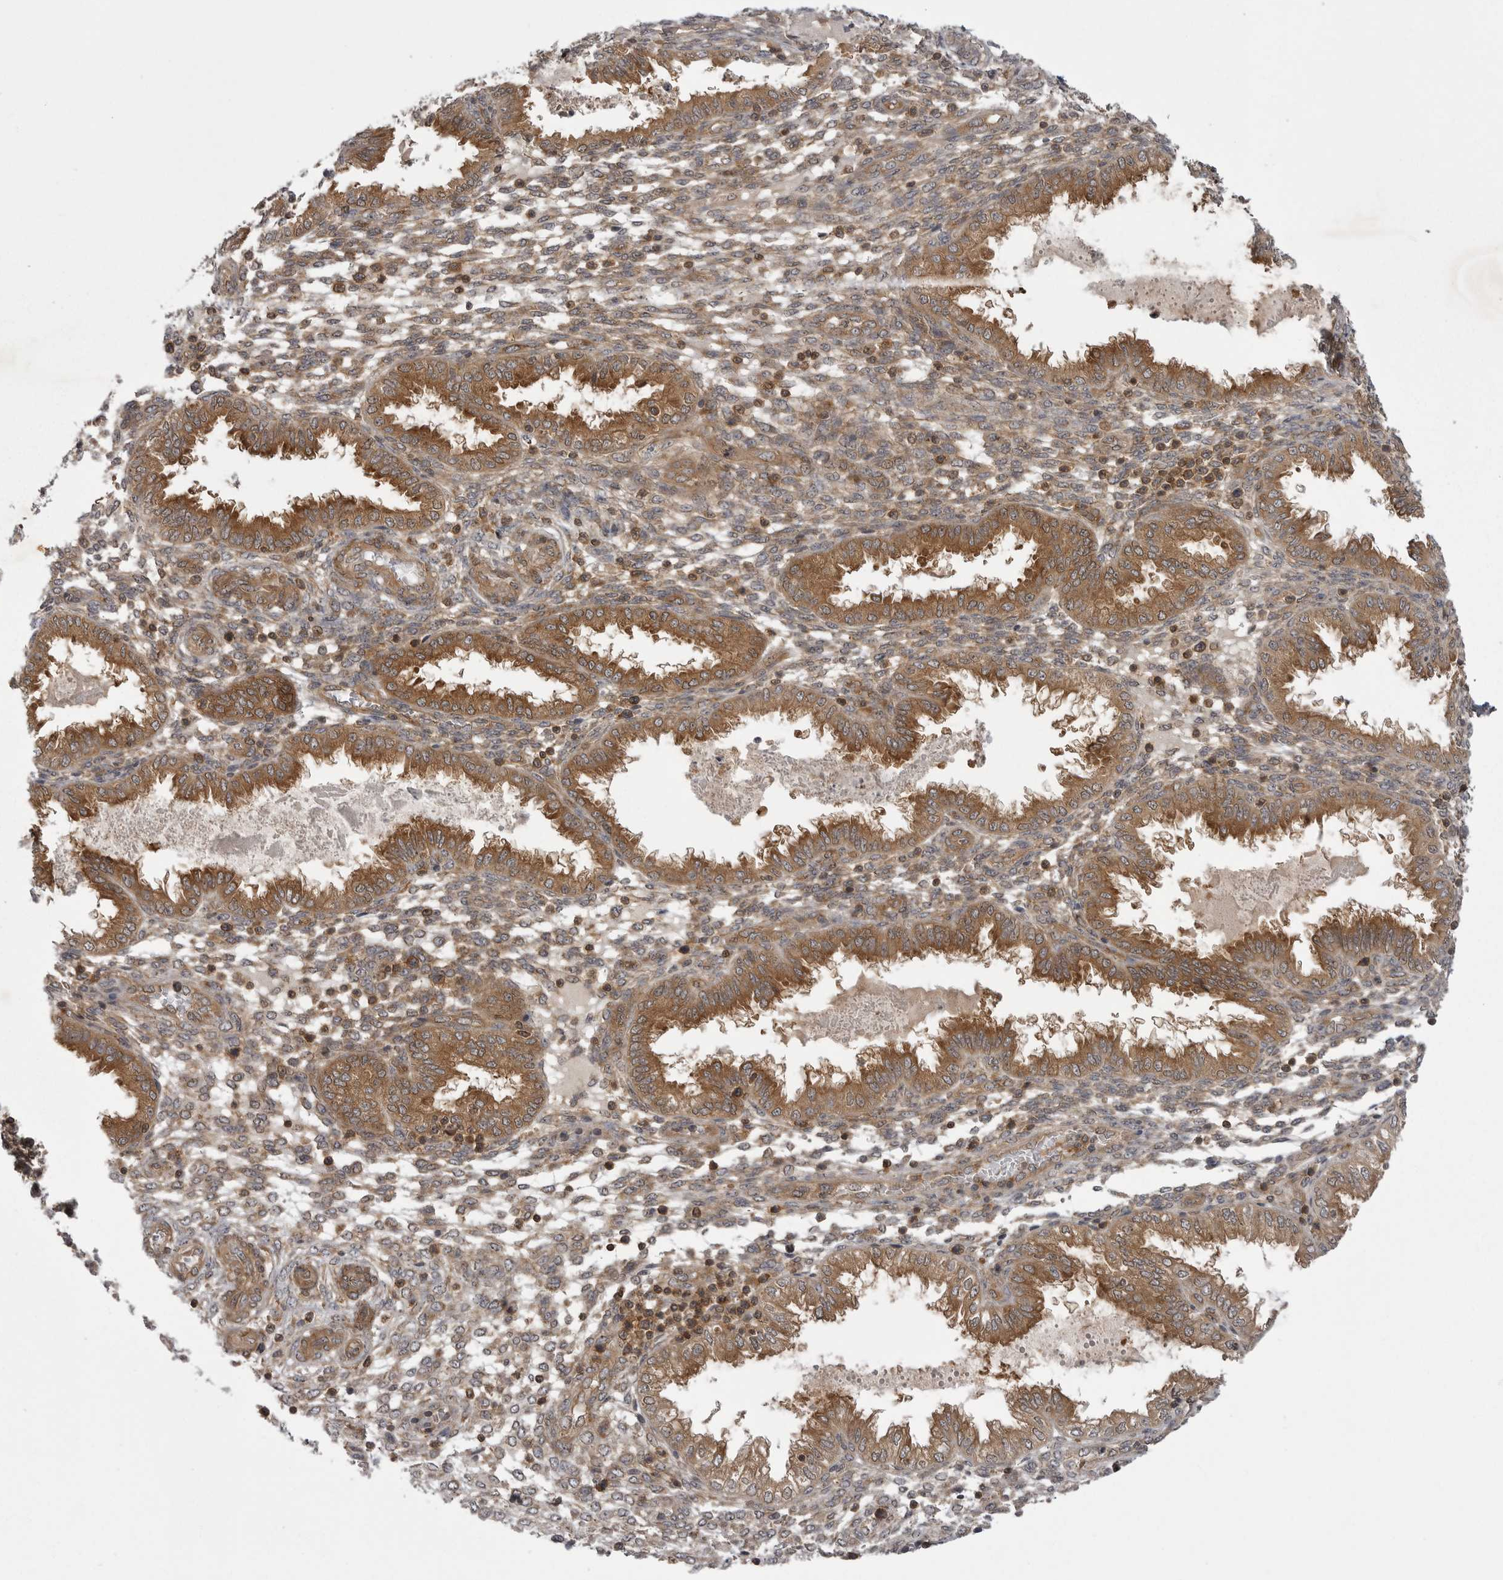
{"staining": {"intensity": "moderate", "quantity": ">75%", "location": "cytoplasmic/membranous"}, "tissue": "endometrium", "cell_type": "Cells in endometrial stroma", "image_type": "normal", "snomed": [{"axis": "morphology", "description": "Normal tissue, NOS"}, {"axis": "topography", "description": "Endometrium"}], "caption": "High-magnification brightfield microscopy of normal endometrium stained with DAB (3,3'-diaminobenzidine) (brown) and counterstained with hematoxylin (blue). cells in endometrial stroma exhibit moderate cytoplasmic/membranous positivity is seen in approximately>75% of cells. (DAB = brown stain, brightfield microscopy at high magnification).", "gene": "STK24", "patient": {"sex": "female", "age": 33}}